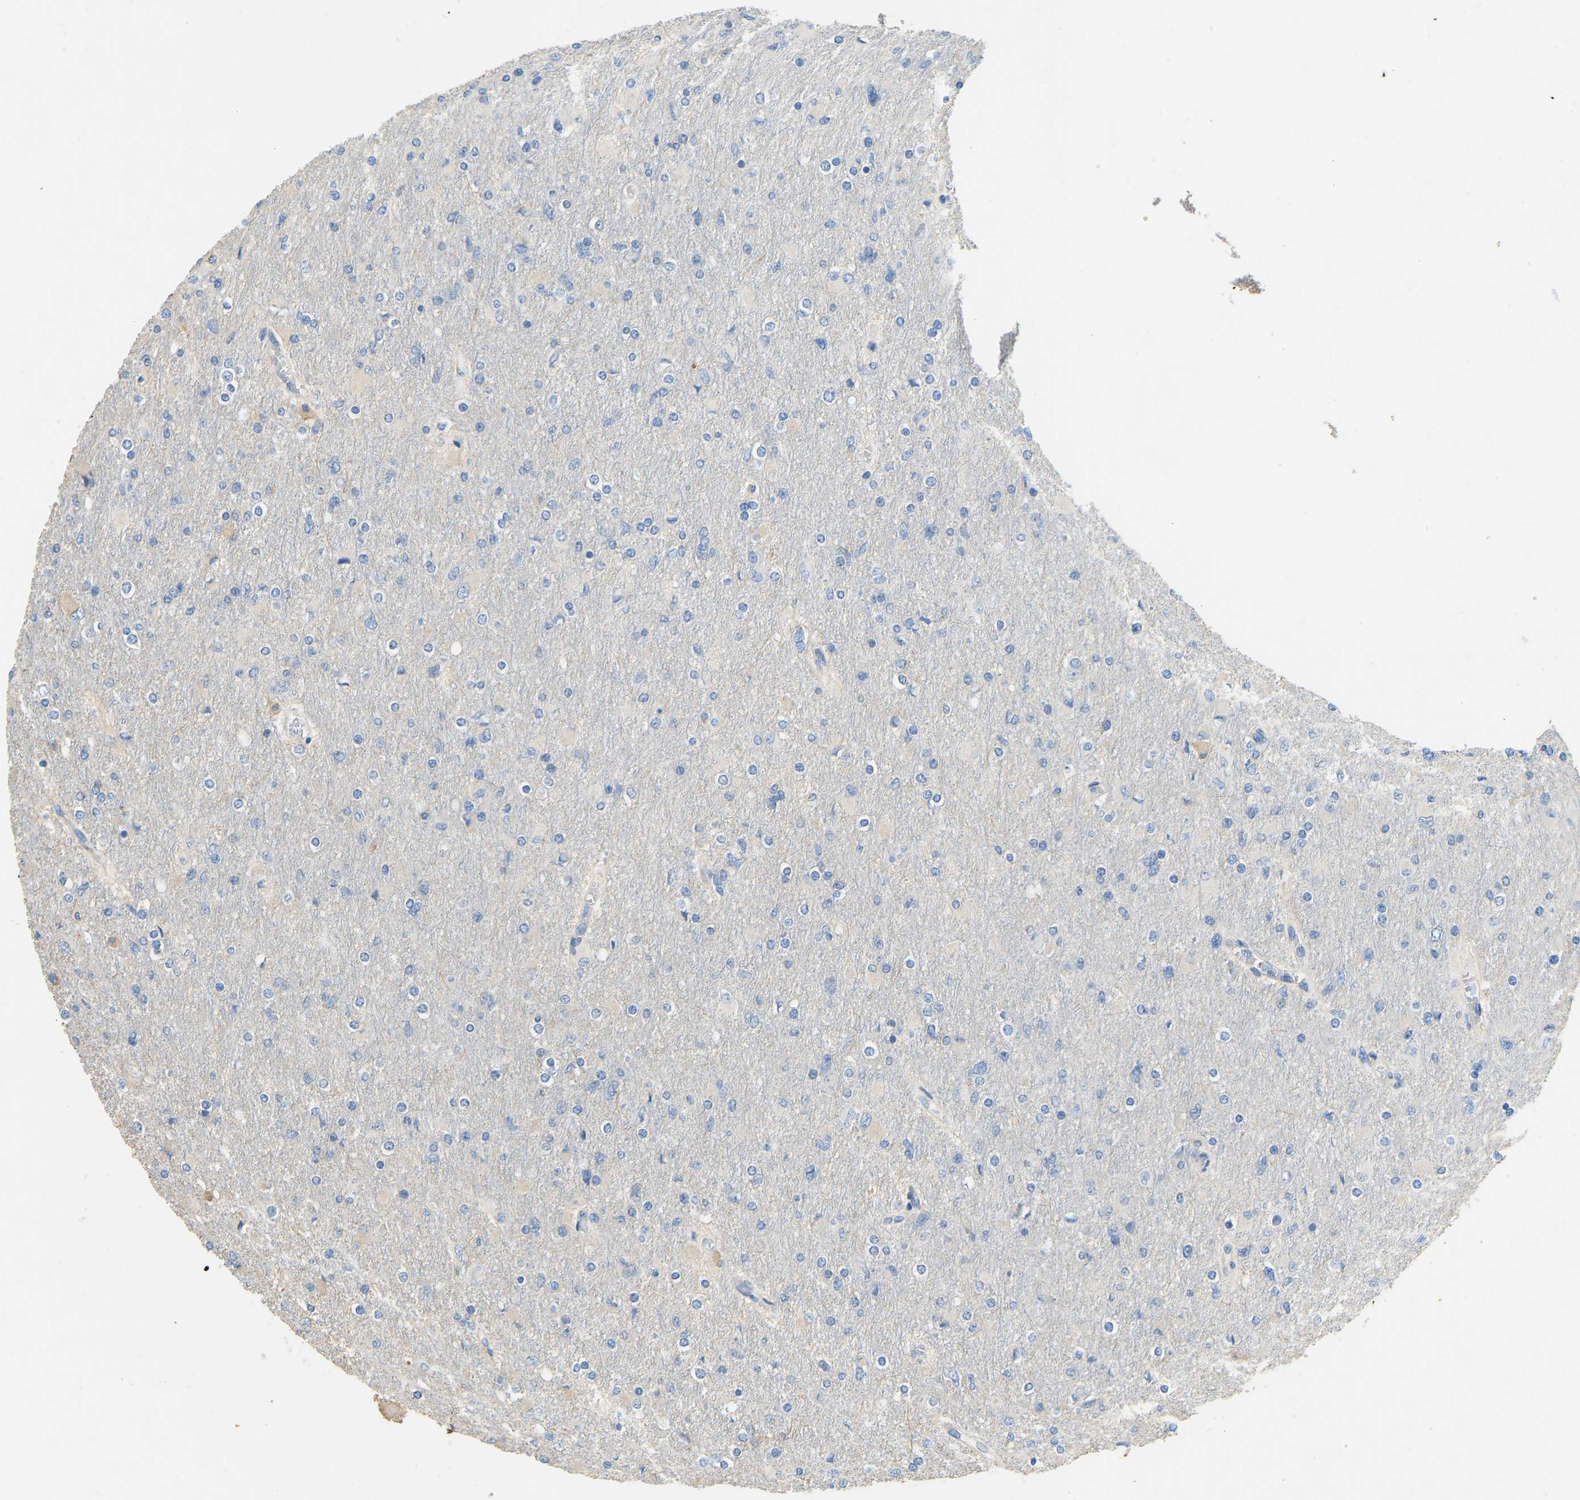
{"staining": {"intensity": "negative", "quantity": "none", "location": "none"}, "tissue": "glioma", "cell_type": "Tumor cells", "image_type": "cancer", "snomed": [{"axis": "morphology", "description": "Glioma, malignant, High grade"}, {"axis": "topography", "description": "Cerebral cortex"}], "caption": "A micrograph of human malignant glioma (high-grade) is negative for staining in tumor cells.", "gene": "TECTA", "patient": {"sex": "female", "age": 36}}